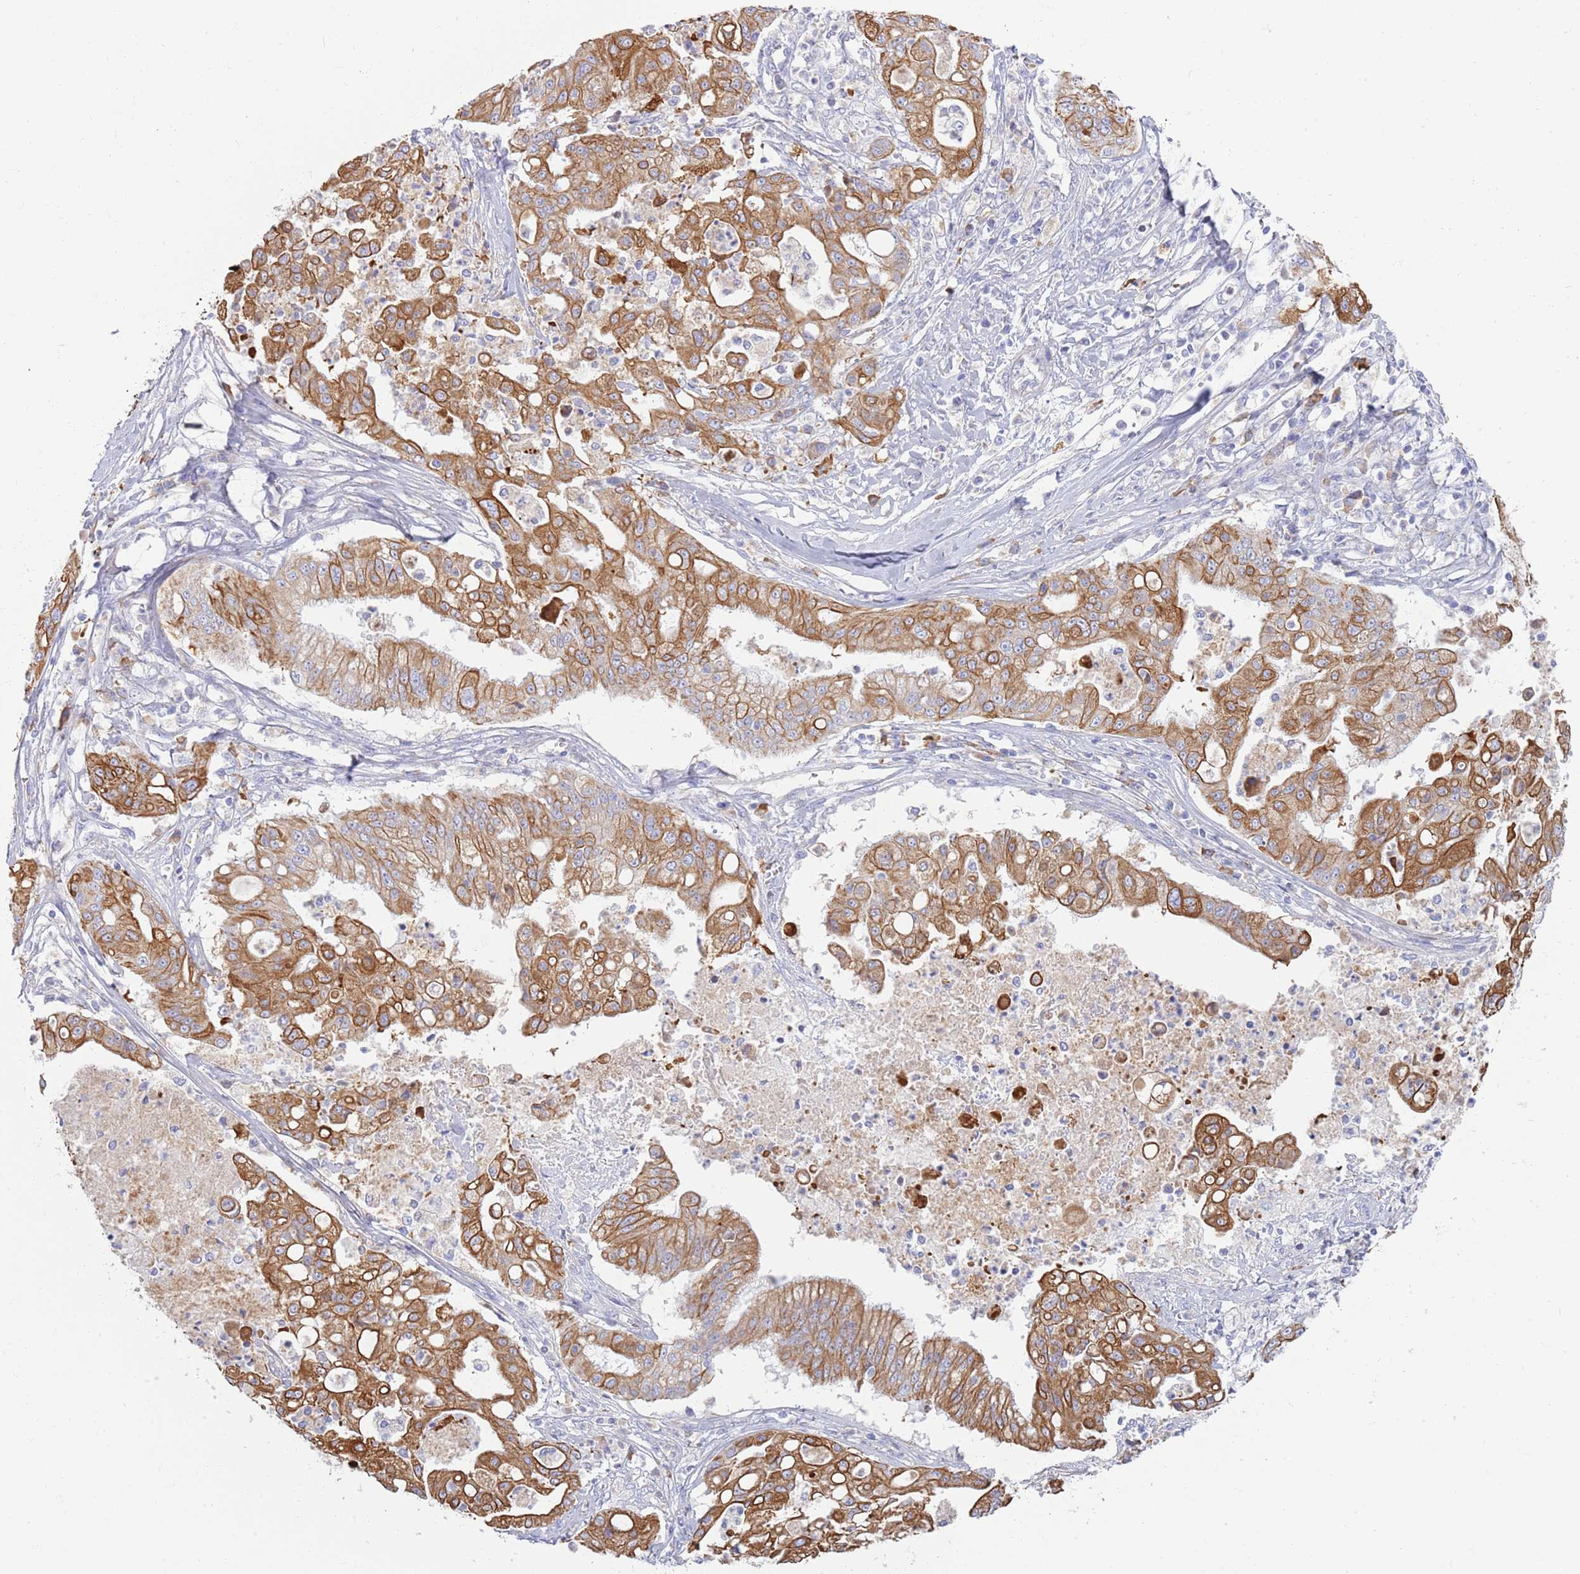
{"staining": {"intensity": "moderate", "quantity": ">75%", "location": "cytoplasmic/membranous"}, "tissue": "ovarian cancer", "cell_type": "Tumor cells", "image_type": "cancer", "snomed": [{"axis": "morphology", "description": "Cystadenocarcinoma, mucinous, NOS"}, {"axis": "topography", "description": "Ovary"}], "caption": "Ovarian mucinous cystadenocarcinoma stained with DAB IHC shows medium levels of moderate cytoplasmic/membranous staining in about >75% of tumor cells. (DAB (3,3'-diaminobenzidine) IHC with brightfield microscopy, high magnification).", "gene": "CCDC149", "patient": {"sex": "female", "age": 70}}